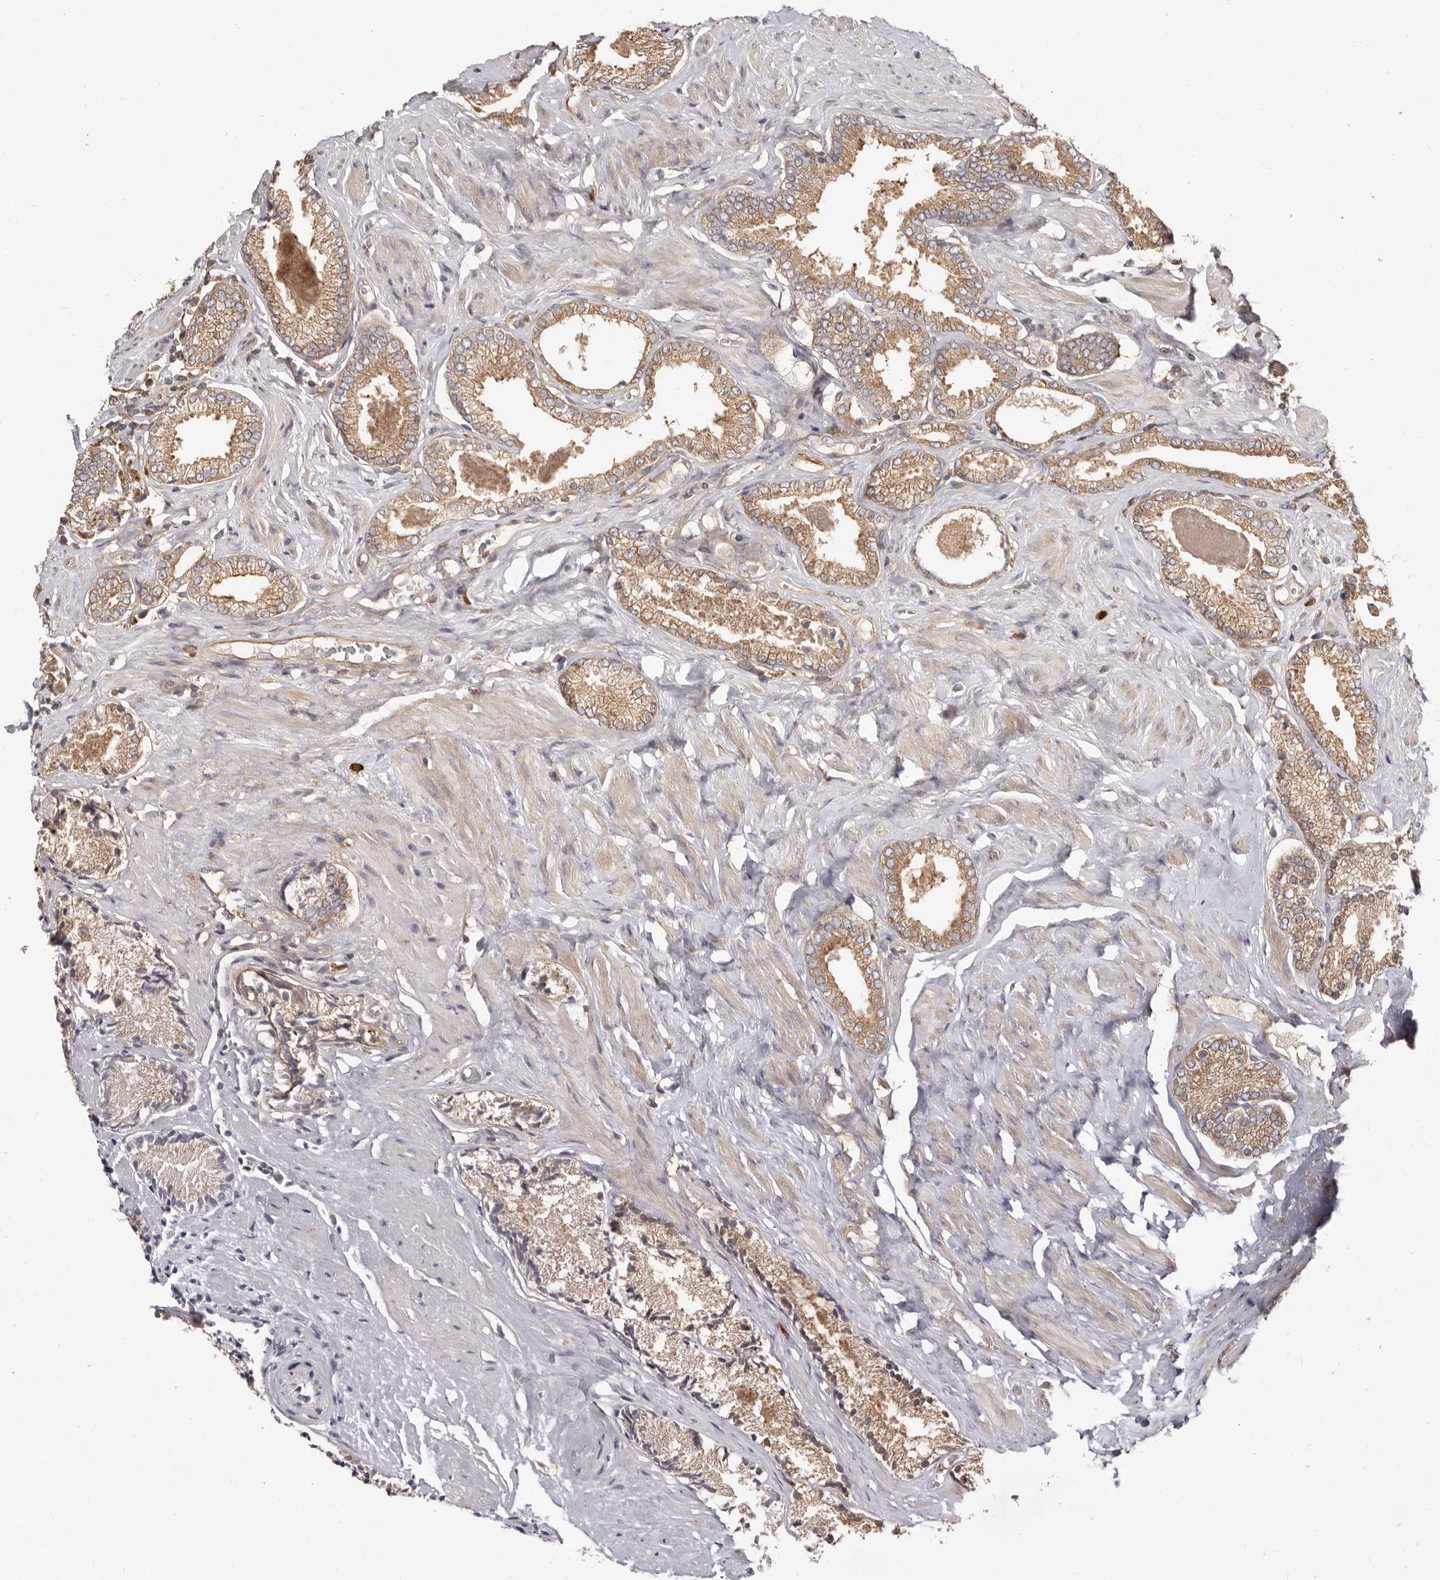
{"staining": {"intensity": "moderate", "quantity": ">75%", "location": "cytoplasmic/membranous"}, "tissue": "prostate cancer", "cell_type": "Tumor cells", "image_type": "cancer", "snomed": [{"axis": "morphology", "description": "Adenocarcinoma, Low grade"}, {"axis": "topography", "description": "Prostate"}], "caption": "Immunohistochemical staining of human low-grade adenocarcinoma (prostate) reveals moderate cytoplasmic/membranous protein staining in about >75% of tumor cells.", "gene": "ADAMTS20", "patient": {"sex": "male", "age": 71}}